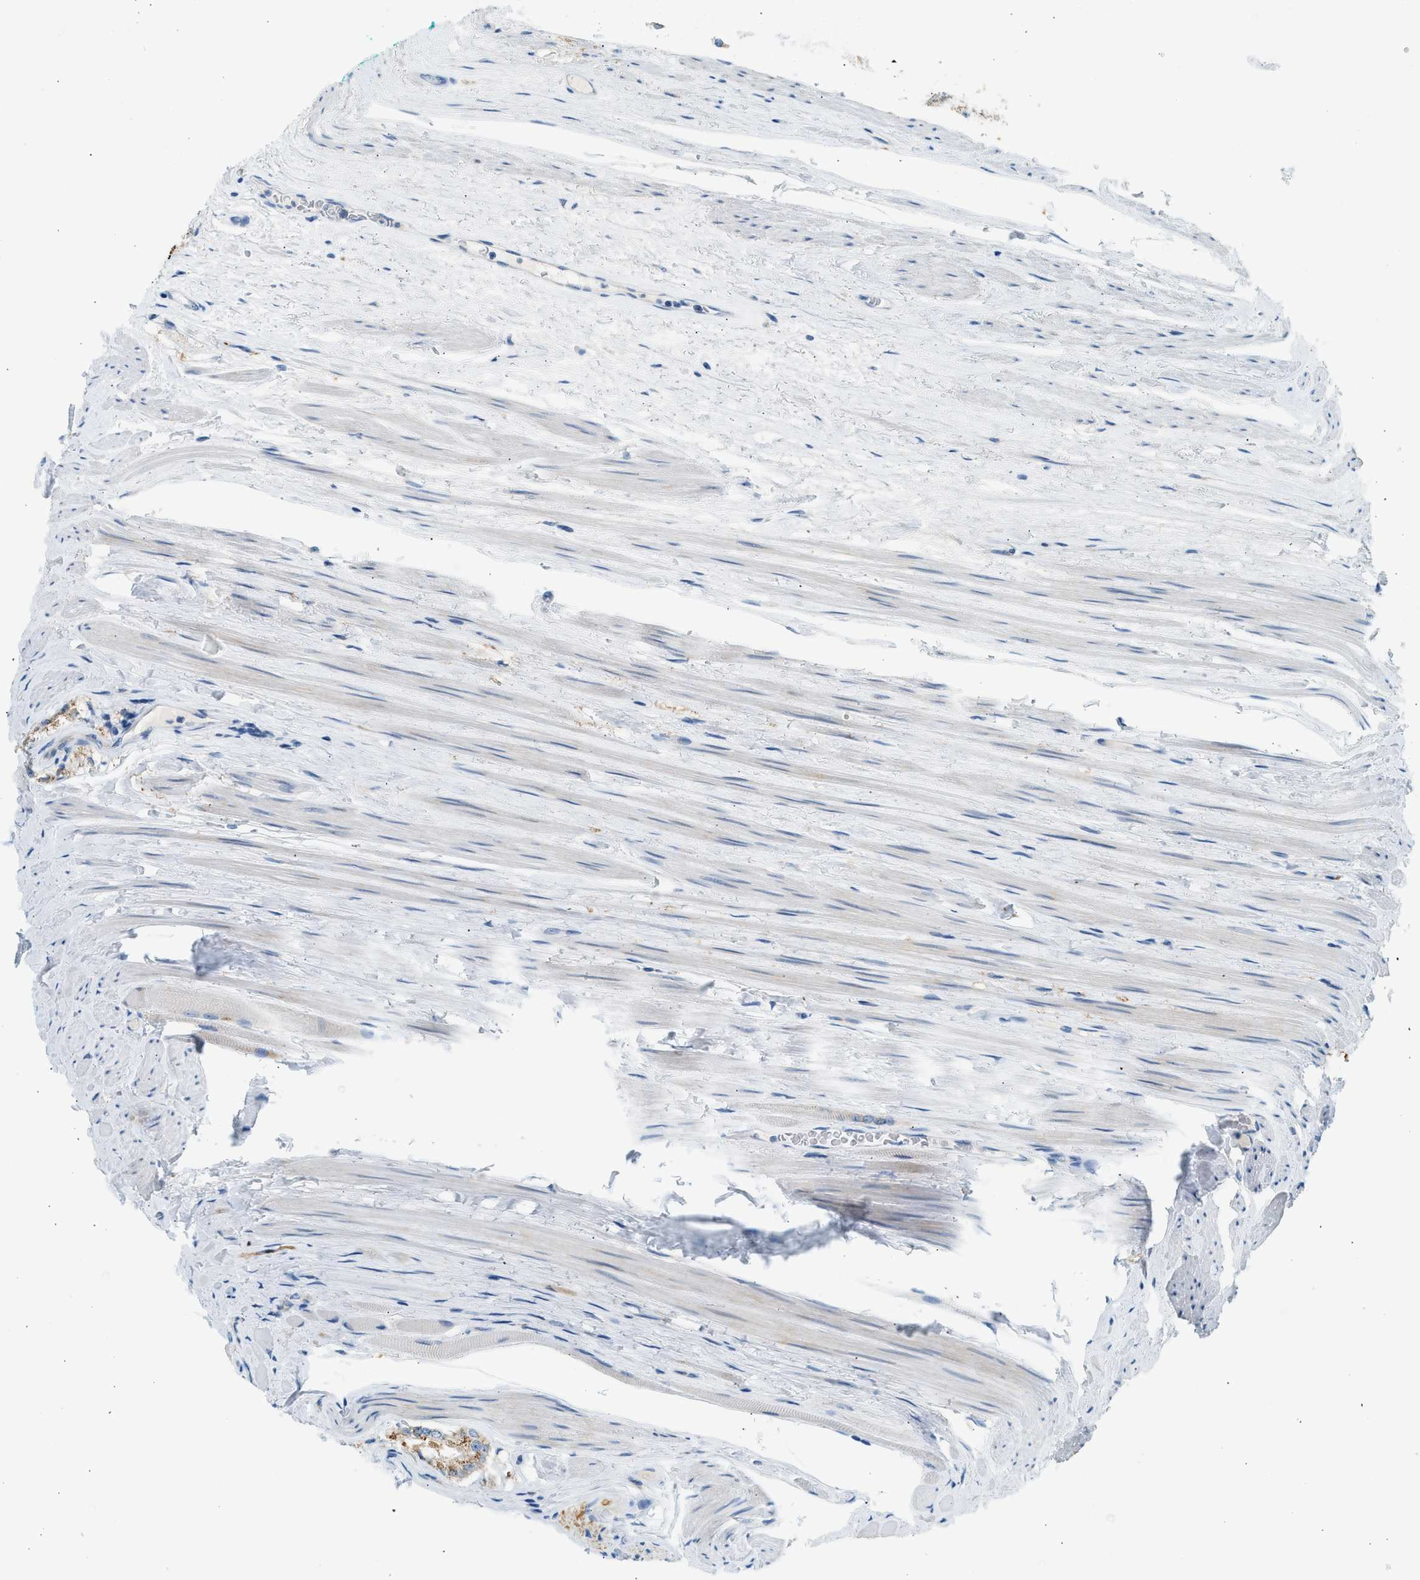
{"staining": {"intensity": "moderate", "quantity": ">75%", "location": "cytoplasmic/membranous"}, "tissue": "prostate cancer", "cell_type": "Tumor cells", "image_type": "cancer", "snomed": [{"axis": "morphology", "description": "Adenocarcinoma, Low grade"}, {"axis": "topography", "description": "Prostate"}], "caption": "DAB (3,3'-diaminobenzidine) immunohistochemical staining of human adenocarcinoma (low-grade) (prostate) reveals moderate cytoplasmic/membranous protein positivity in approximately >75% of tumor cells.", "gene": "CTSB", "patient": {"sex": "male", "age": 70}}